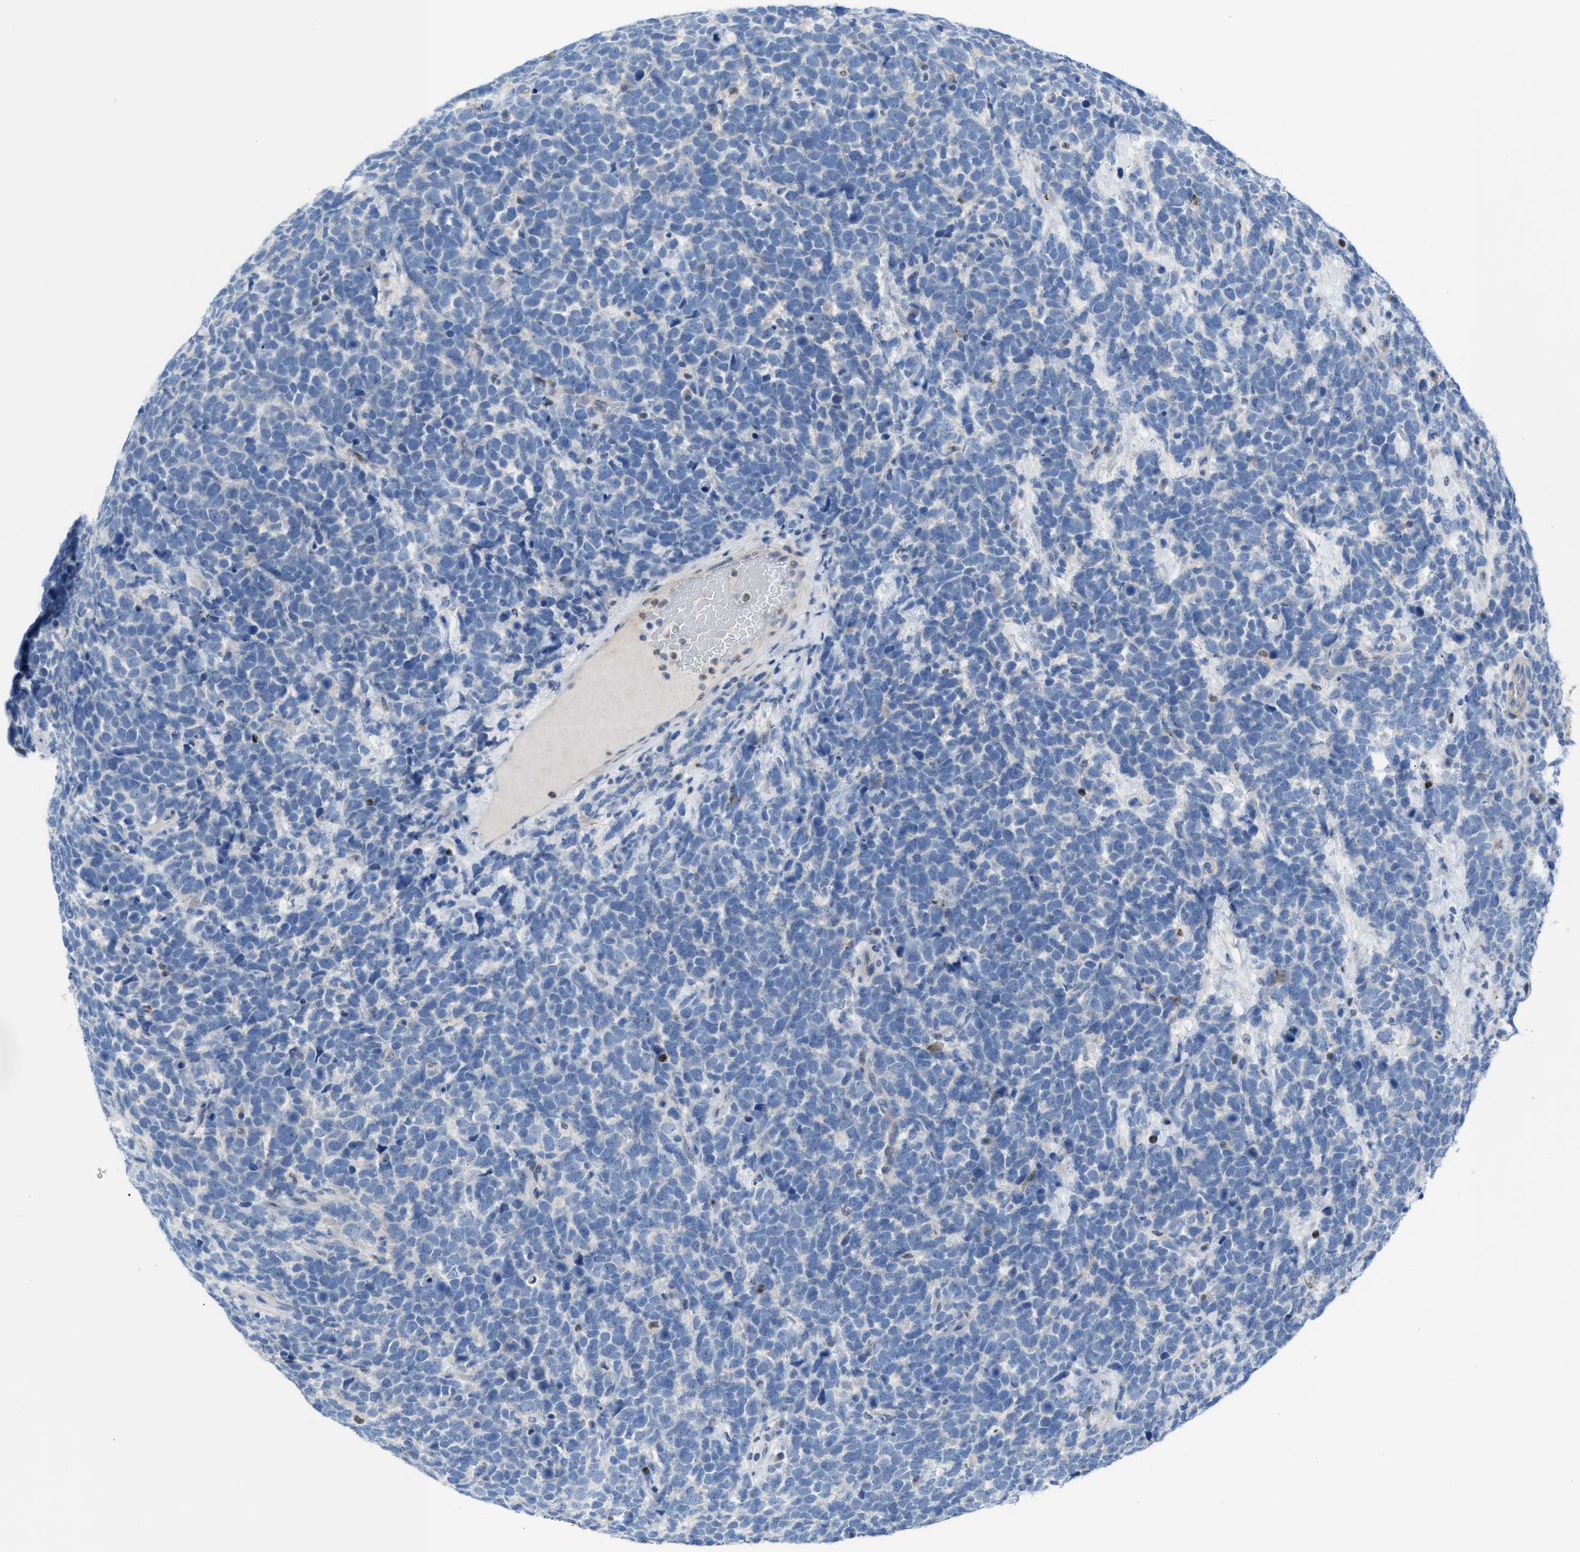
{"staining": {"intensity": "negative", "quantity": "none", "location": "none"}, "tissue": "urothelial cancer", "cell_type": "Tumor cells", "image_type": "cancer", "snomed": [{"axis": "morphology", "description": "Urothelial carcinoma, High grade"}, {"axis": "topography", "description": "Urinary bladder"}], "caption": "The immunohistochemistry image has no significant expression in tumor cells of urothelial cancer tissue.", "gene": "PPM1D", "patient": {"sex": "female", "age": 82}}